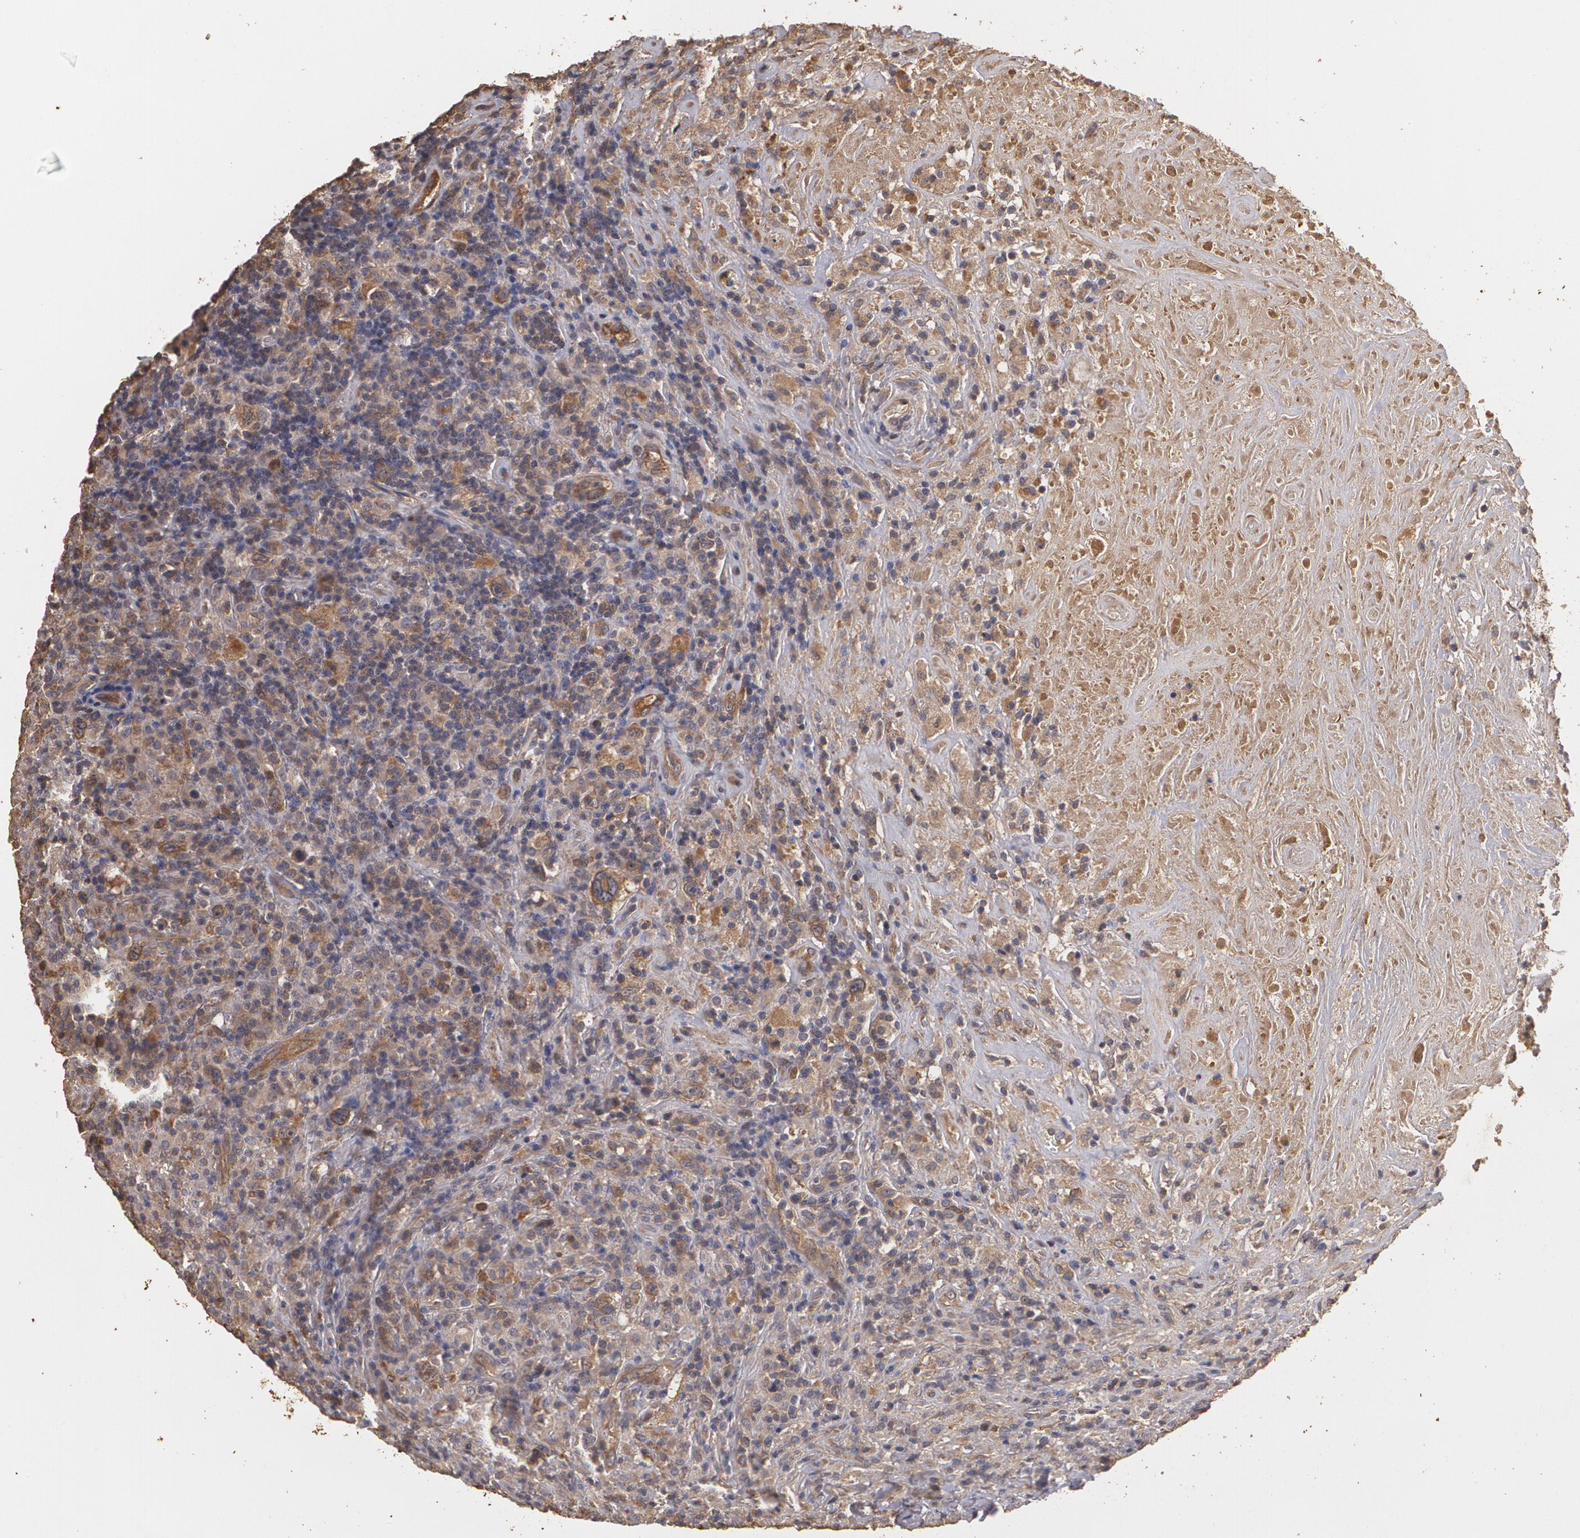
{"staining": {"intensity": "moderate", "quantity": "<25%", "location": "cytoplasmic/membranous"}, "tissue": "lymphoma", "cell_type": "Tumor cells", "image_type": "cancer", "snomed": [{"axis": "morphology", "description": "Hodgkin's disease, NOS"}, {"axis": "topography", "description": "Lymph node"}], "caption": "Lymphoma stained with DAB IHC shows low levels of moderate cytoplasmic/membranous staining in approximately <25% of tumor cells.", "gene": "PON1", "patient": {"sex": "male", "age": 46}}